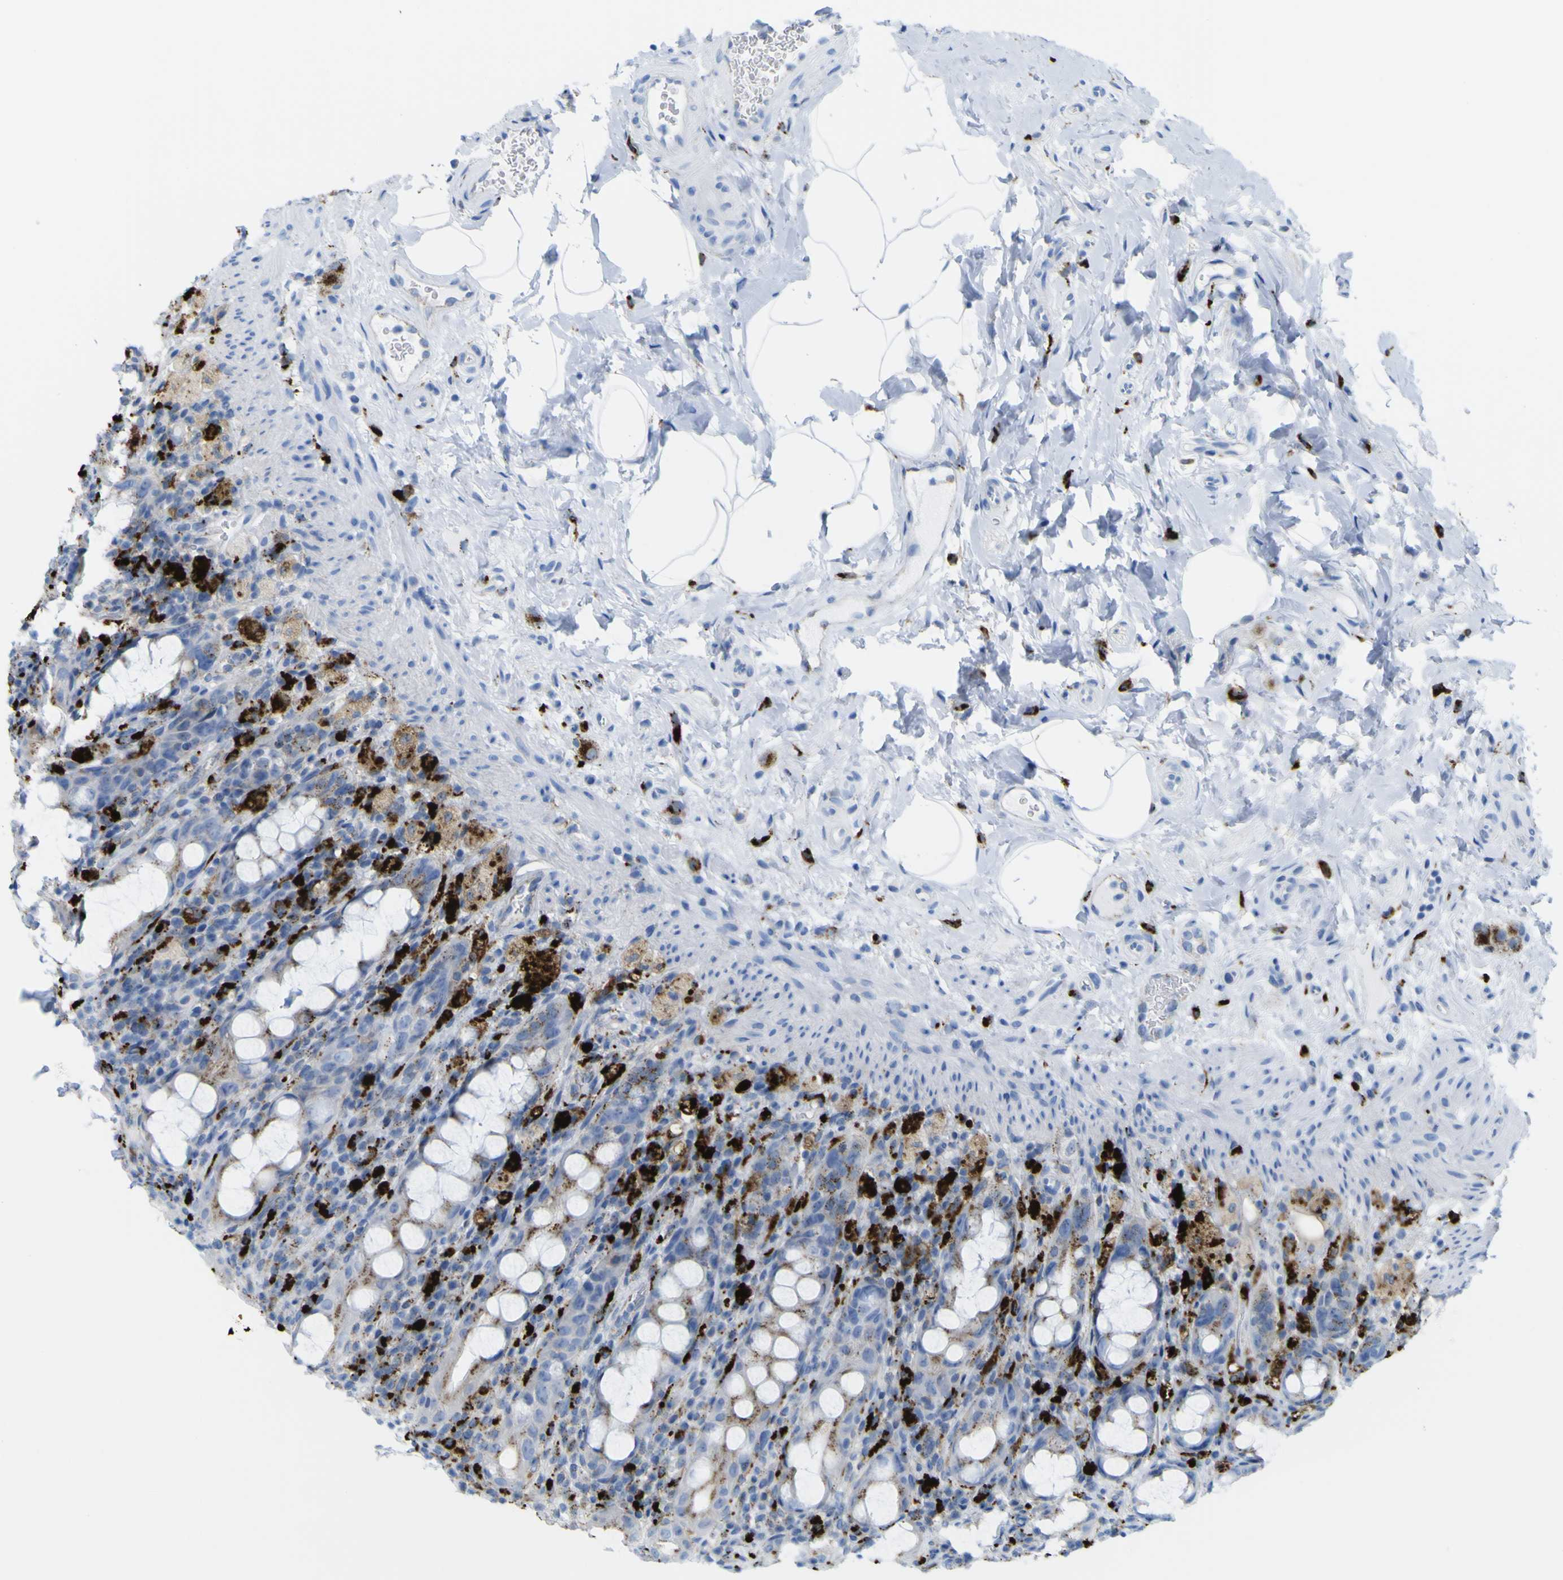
{"staining": {"intensity": "moderate", "quantity": "<25%", "location": "cytoplasmic/membranous"}, "tissue": "rectum", "cell_type": "Glandular cells", "image_type": "normal", "snomed": [{"axis": "morphology", "description": "Normal tissue, NOS"}, {"axis": "topography", "description": "Rectum"}], "caption": "Immunohistochemistry (IHC) (DAB) staining of normal rectum reveals moderate cytoplasmic/membranous protein expression in about <25% of glandular cells. The protein is stained brown, and the nuclei are stained in blue (DAB (3,3'-diaminobenzidine) IHC with brightfield microscopy, high magnification).", "gene": "PLD3", "patient": {"sex": "male", "age": 44}}